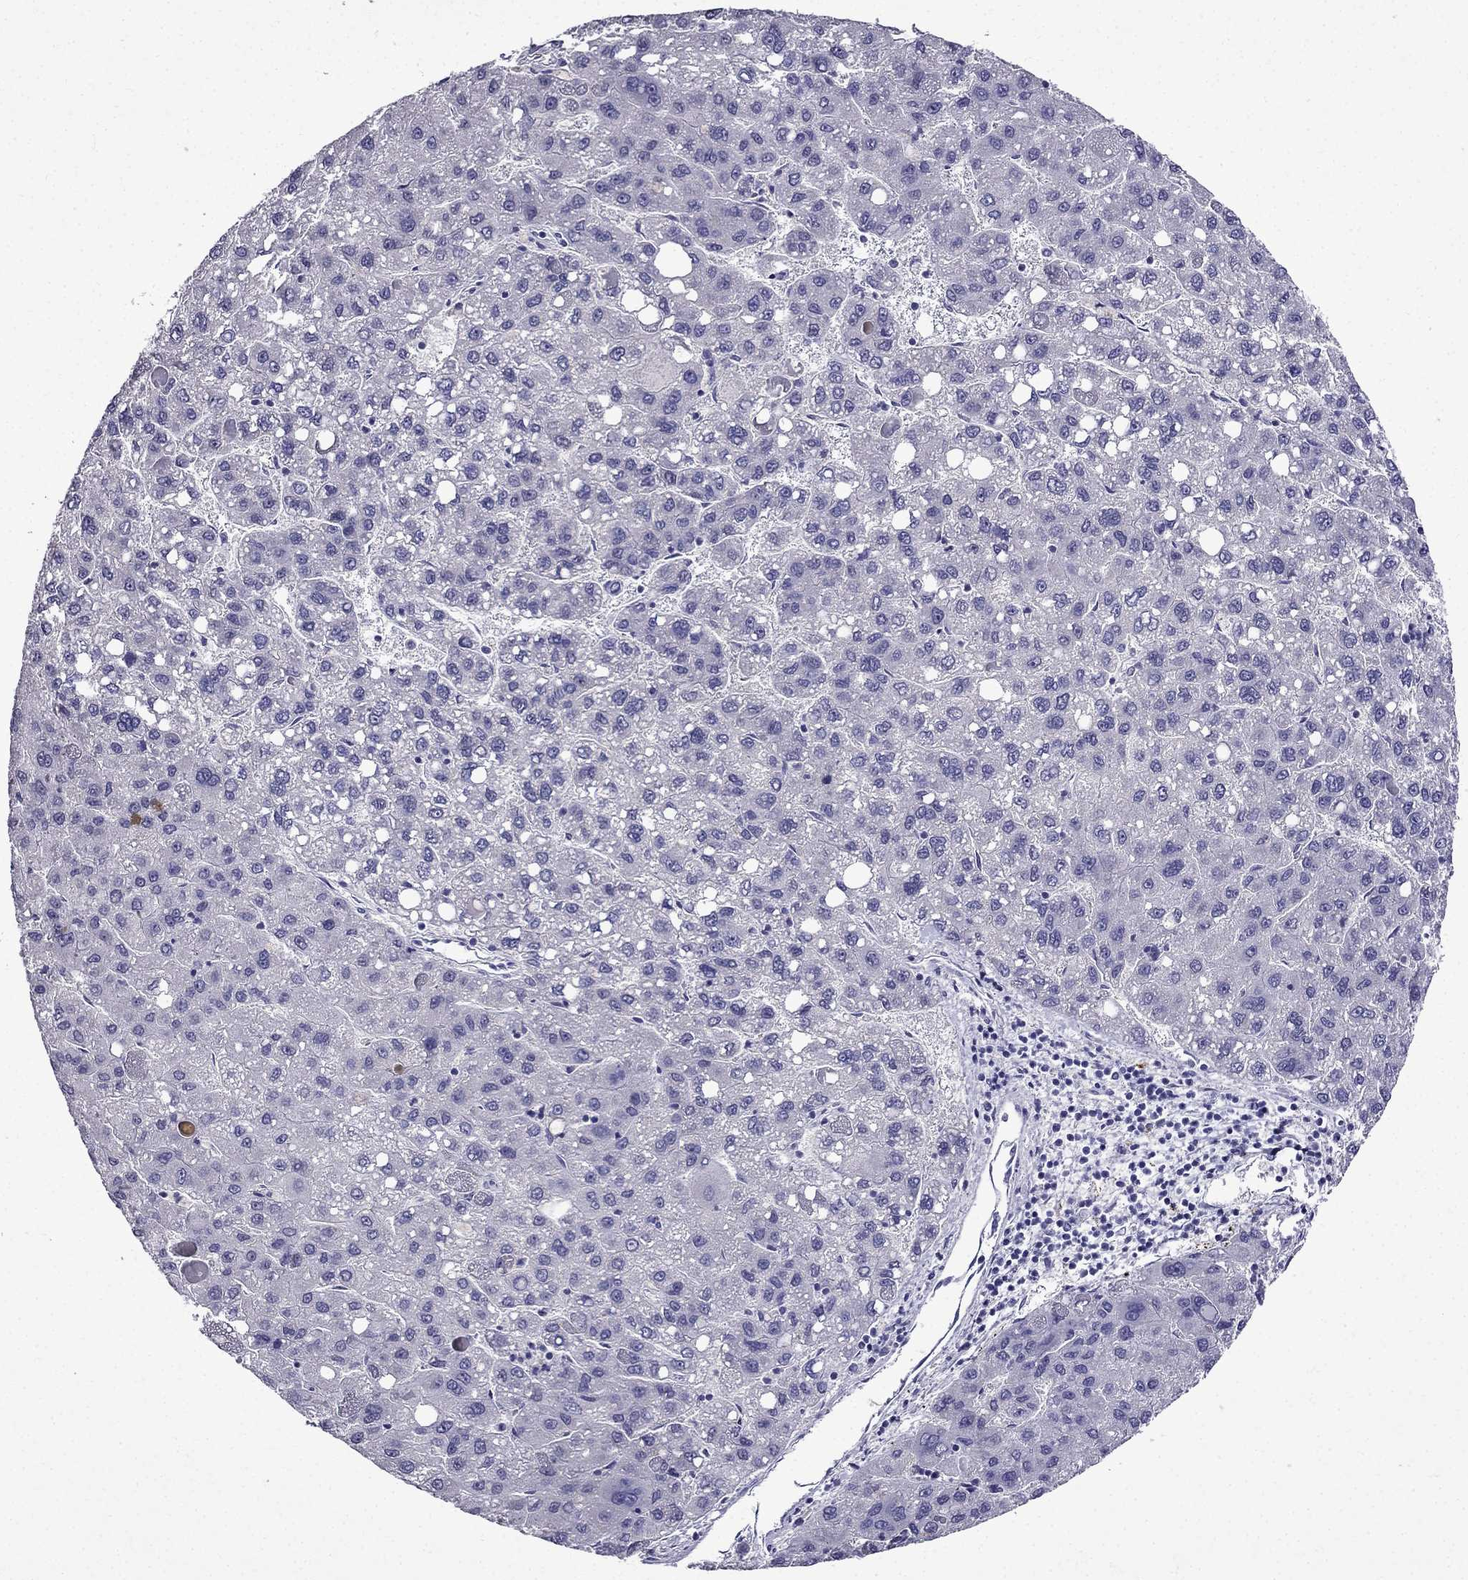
{"staining": {"intensity": "negative", "quantity": "none", "location": "none"}, "tissue": "liver cancer", "cell_type": "Tumor cells", "image_type": "cancer", "snomed": [{"axis": "morphology", "description": "Carcinoma, Hepatocellular, NOS"}, {"axis": "topography", "description": "Liver"}], "caption": "The IHC photomicrograph has no significant positivity in tumor cells of liver cancer tissue. The staining was performed using DAB (3,3'-diaminobenzidine) to visualize the protein expression in brown, while the nuclei were stained in blue with hematoxylin (Magnification: 20x).", "gene": "DNAH17", "patient": {"sex": "female", "age": 82}}